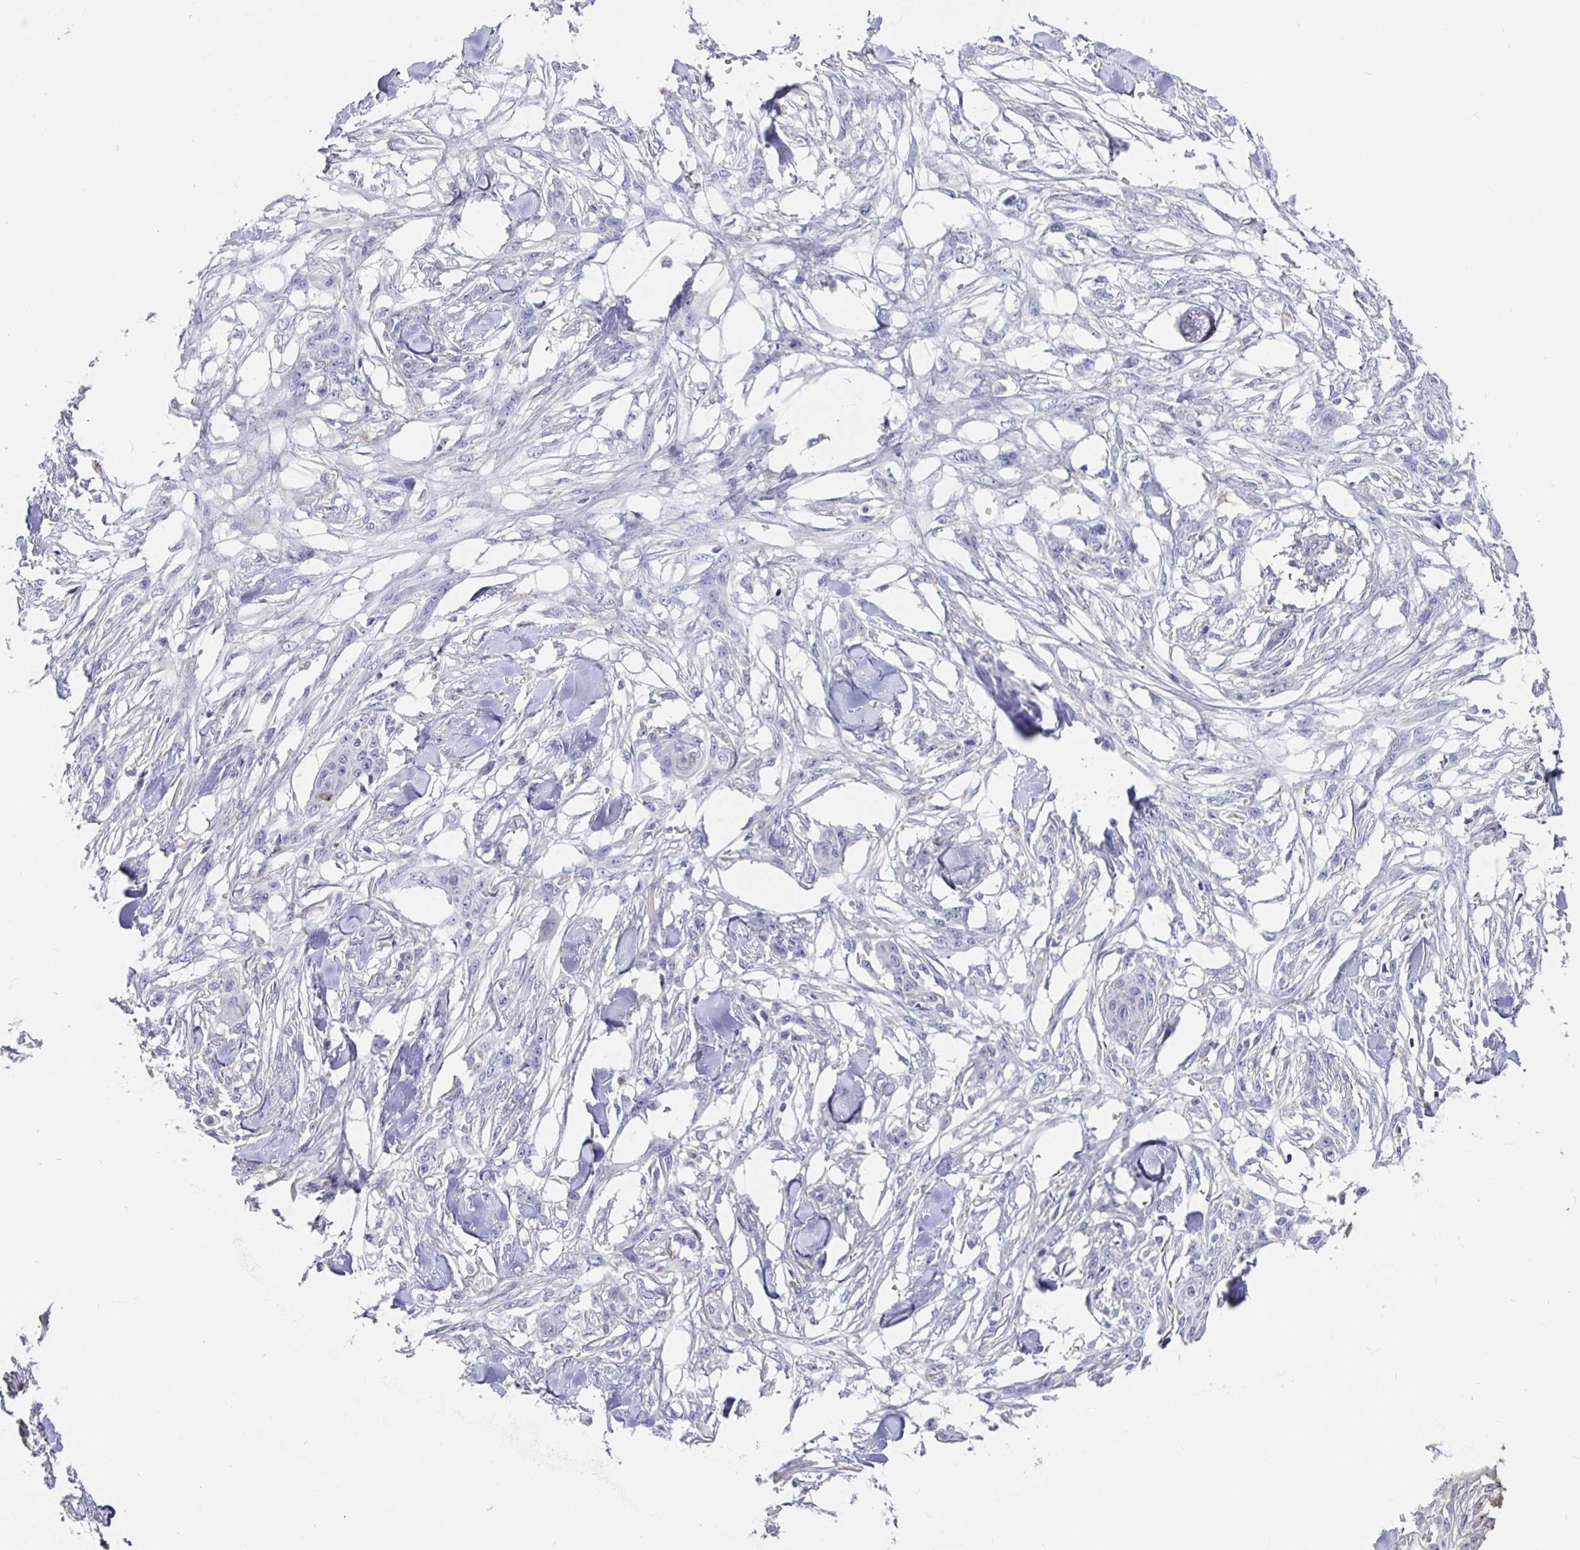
{"staining": {"intensity": "negative", "quantity": "none", "location": "none"}, "tissue": "skin cancer", "cell_type": "Tumor cells", "image_type": "cancer", "snomed": [{"axis": "morphology", "description": "Squamous cell carcinoma, NOS"}, {"axis": "topography", "description": "Skin"}], "caption": "IHC histopathology image of neoplastic tissue: skin squamous cell carcinoma stained with DAB demonstrates no significant protein positivity in tumor cells.", "gene": "MAOA", "patient": {"sex": "female", "age": 59}}